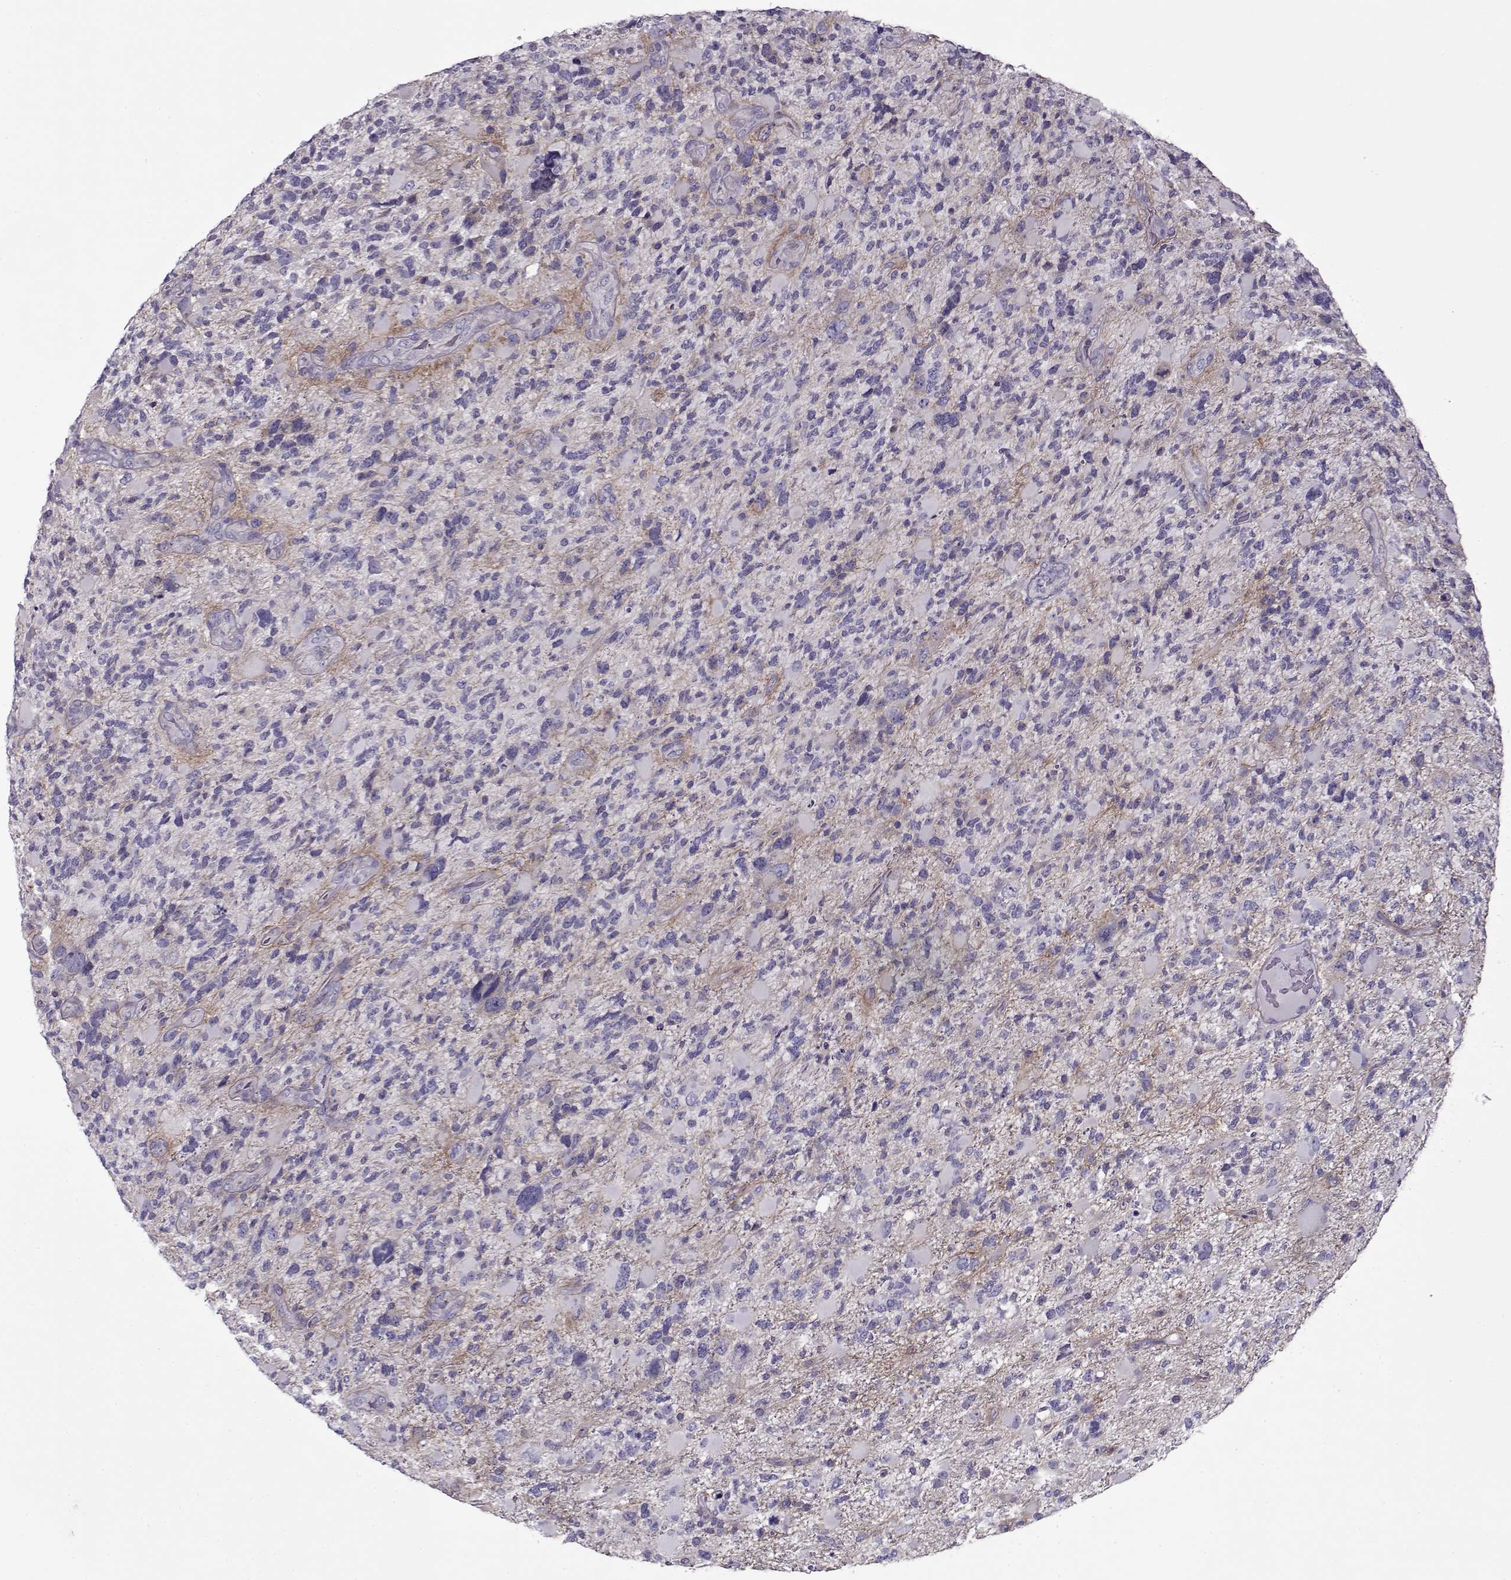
{"staining": {"intensity": "negative", "quantity": "none", "location": "none"}, "tissue": "glioma", "cell_type": "Tumor cells", "image_type": "cancer", "snomed": [{"axis": "morphology", "description": "Glioma, malignant, High grade"}, {"axis": "topography", "description": "Brain"}], "caption": "DAB immunohistochemical staining of malignant glioma (high-grade) reveals no significant expression in tumor cells. (DAB IHC, high magnification).", "gene": "PP2D1", "patient": {"sex": "female", "age": 71}}